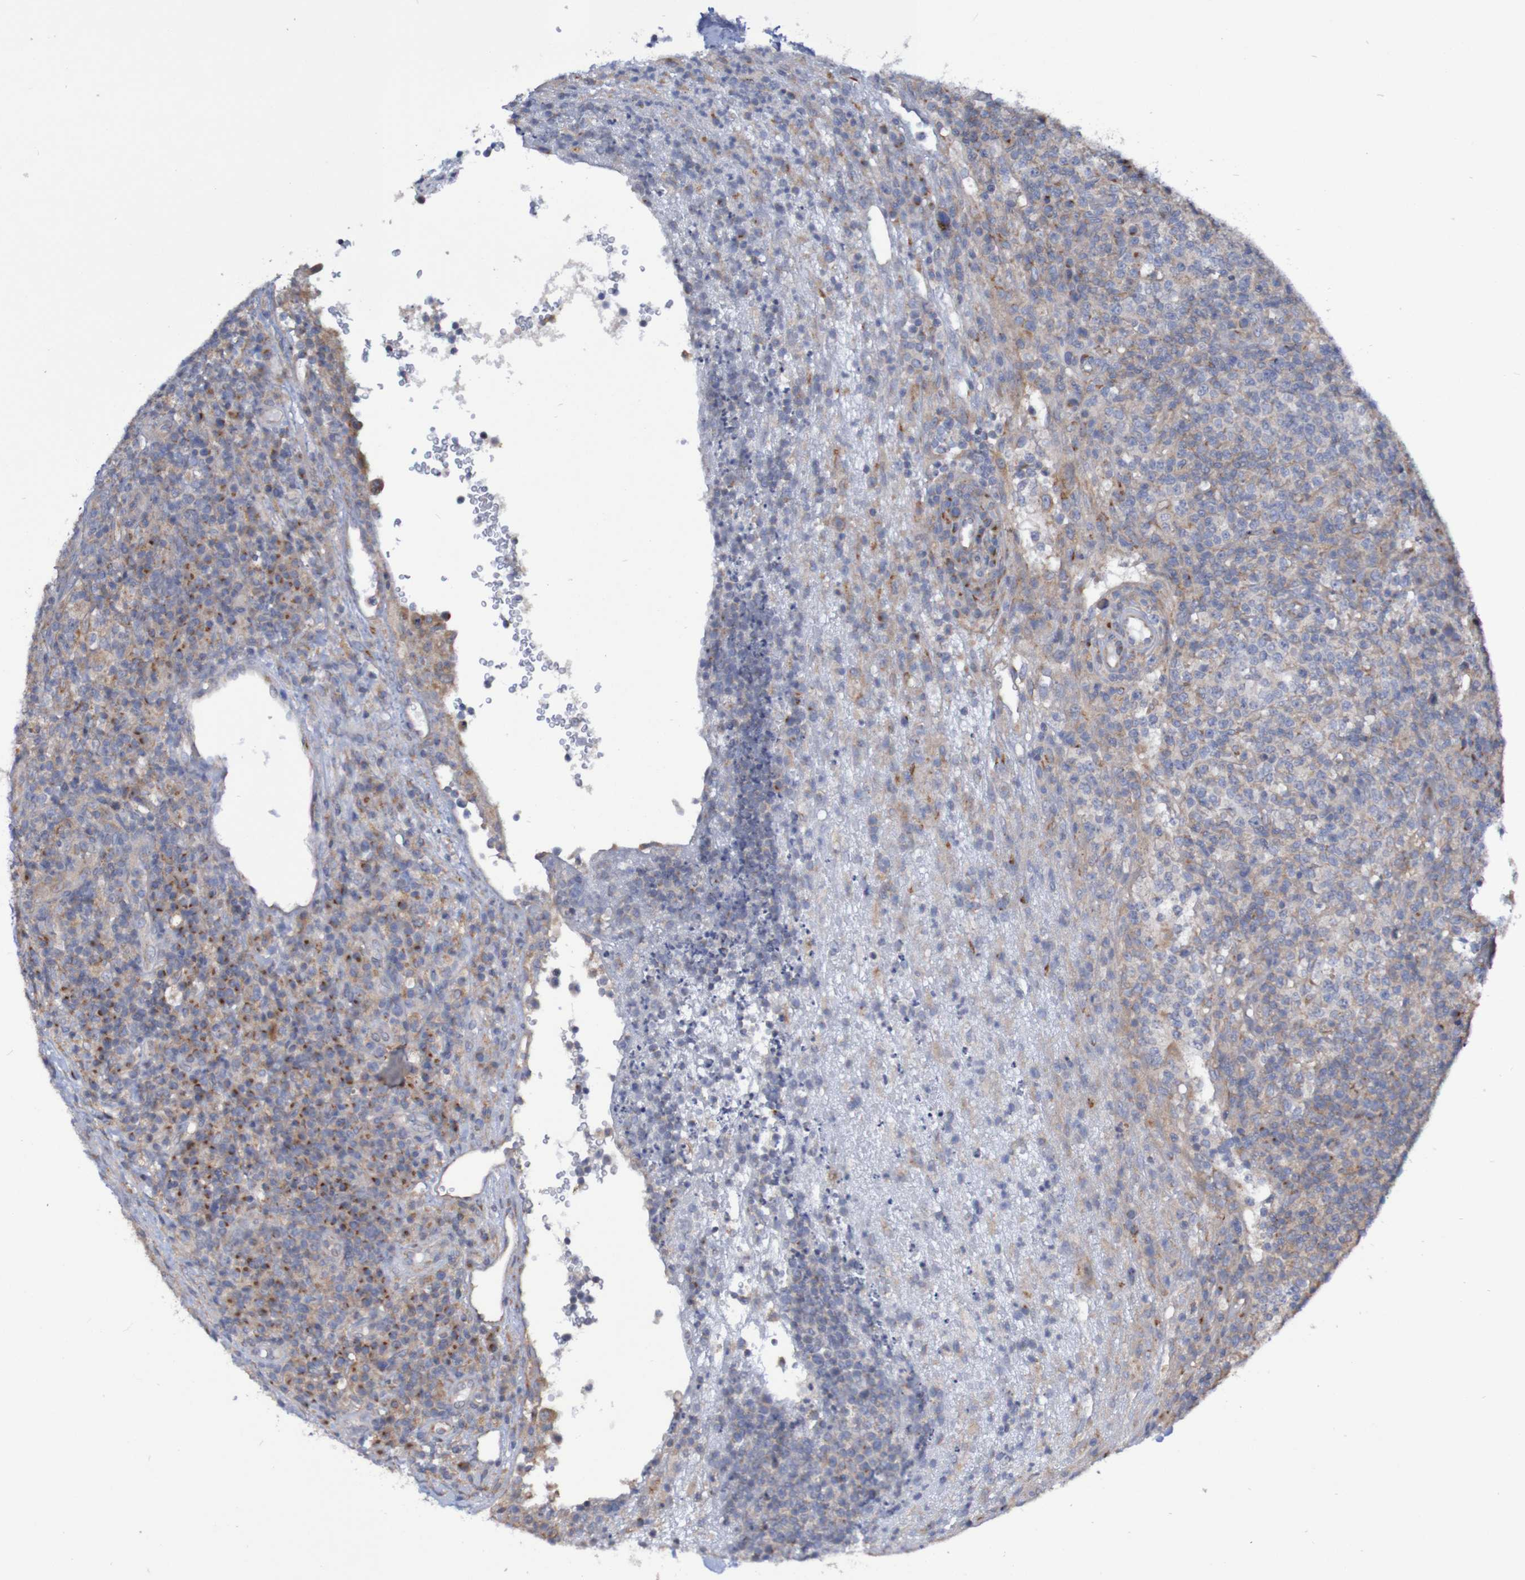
{"staining": {"intensity": "strong", "quantity": "25%-75%", "location": "cytoplasmic/membranous"}, "tissue": "lymphoma", "cell_type": "Tumor cells", "image_type": "cancer", "snomed": [{"axis": "morphology", "description": "Malignant lymphoma, non-Hodgkin's type, High grade"}, {"axis": "topography", "description": "Lymph node"}], "caption": "Protein staining exhibits strong cytoplasmic/membranous expression in approximately 25%-75% of tumor cells in lymphoma.", "gene": "LMBRD2", "patient": {"sex": "female", "age": 76}}